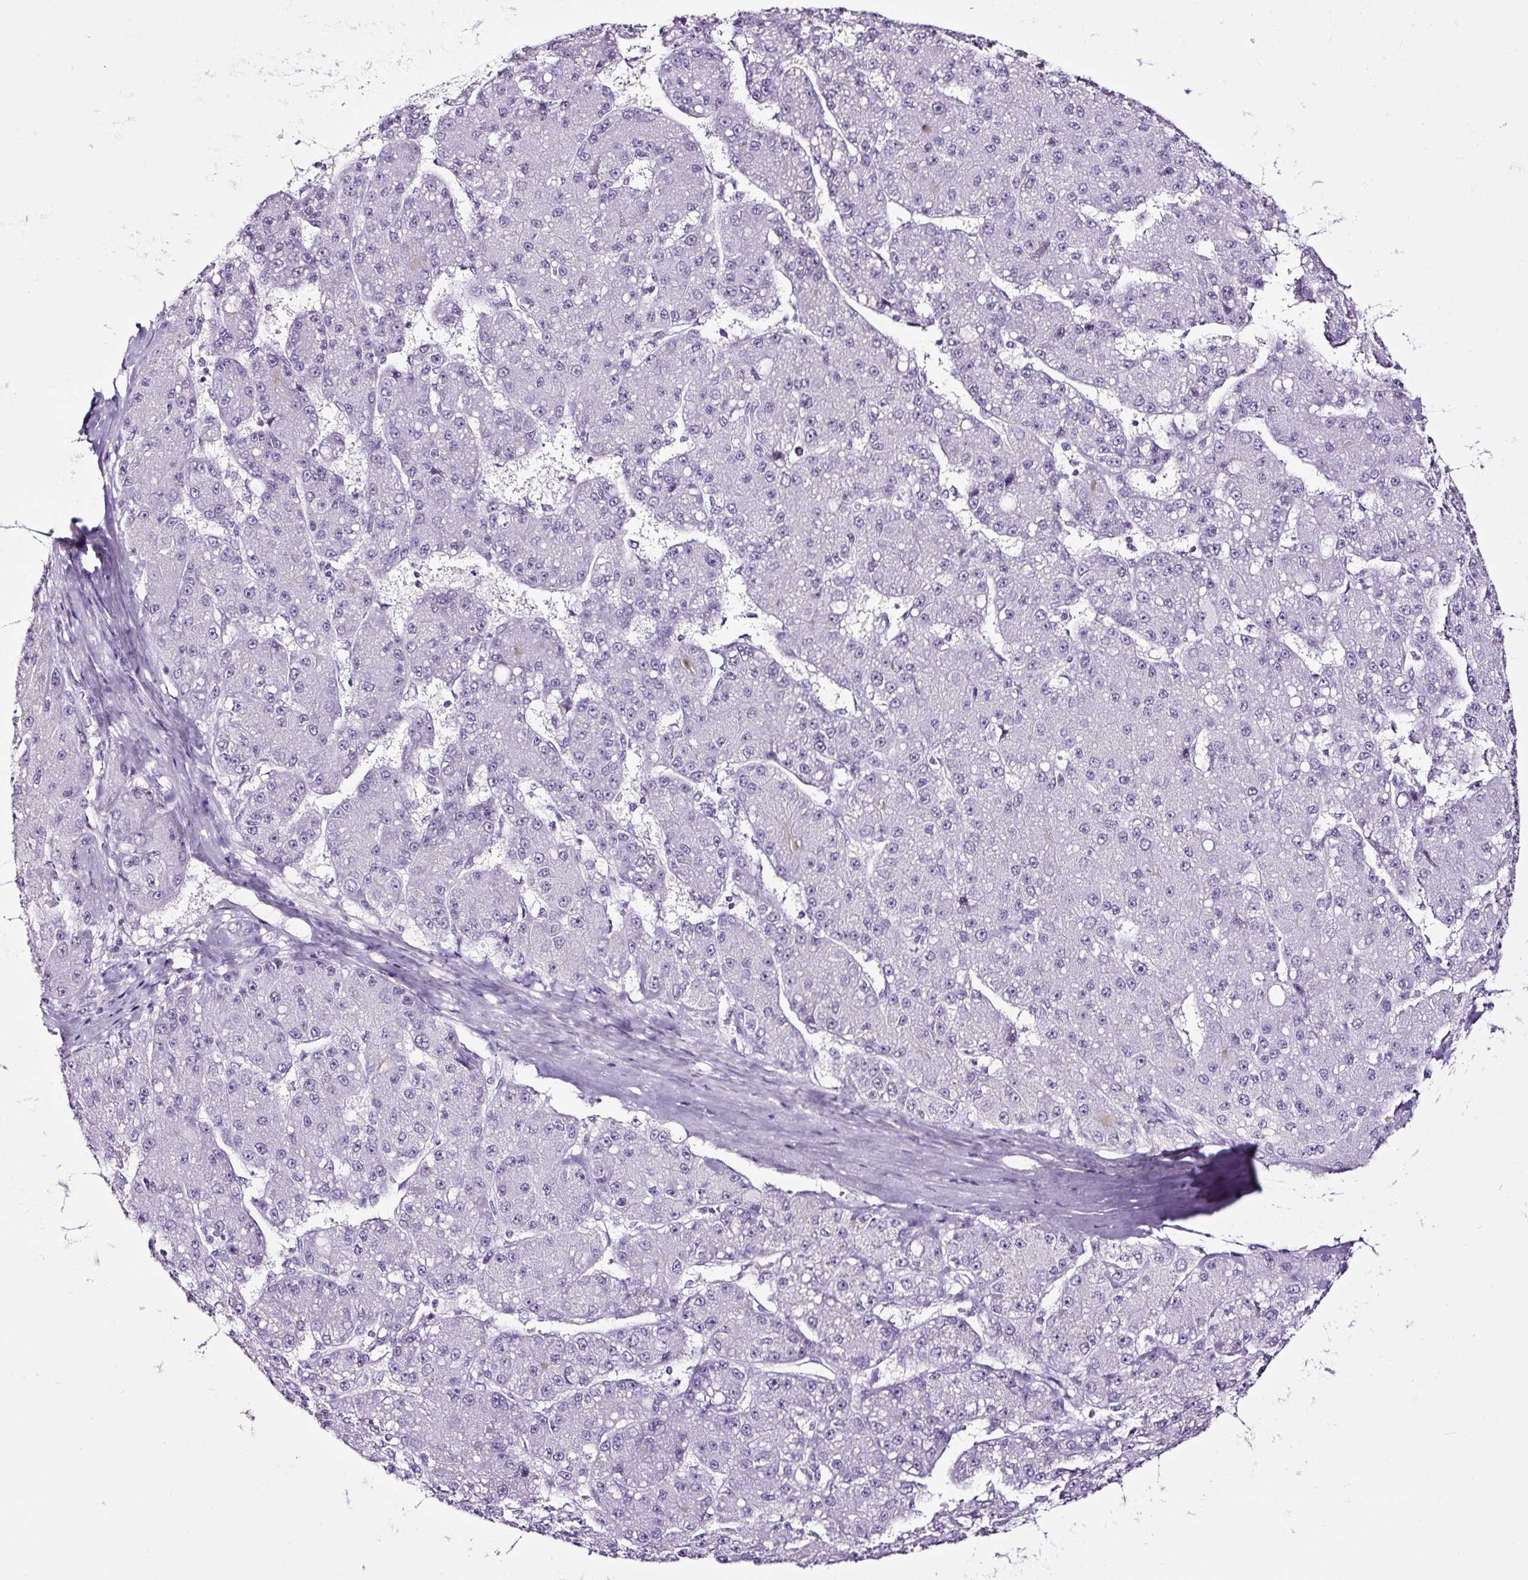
{"staining": {"intensity": "negative", "quantity": "none", "location": "none"}, "tissue": "liver cancer", "cell_type": "Tumor cells", "image_type": "cancer", "snomed": [{"axis": "morphology", "description": "Carcinoma, Hepatocellular, NOS"}, {"axis": "topography", "description": "Liver"}], "caption": "DAB (3,3'-diaminobenzidine) immunohistochemical staining of liver cancer exhibits no significant expression in tumor cells. (DAB (3,3'-diaminobenzidine) immunohistochemistry visualized using brightfield microscopy, high magnification).", "gene": "NPHS2", "patient": {"sex": "male", "age": 67}}